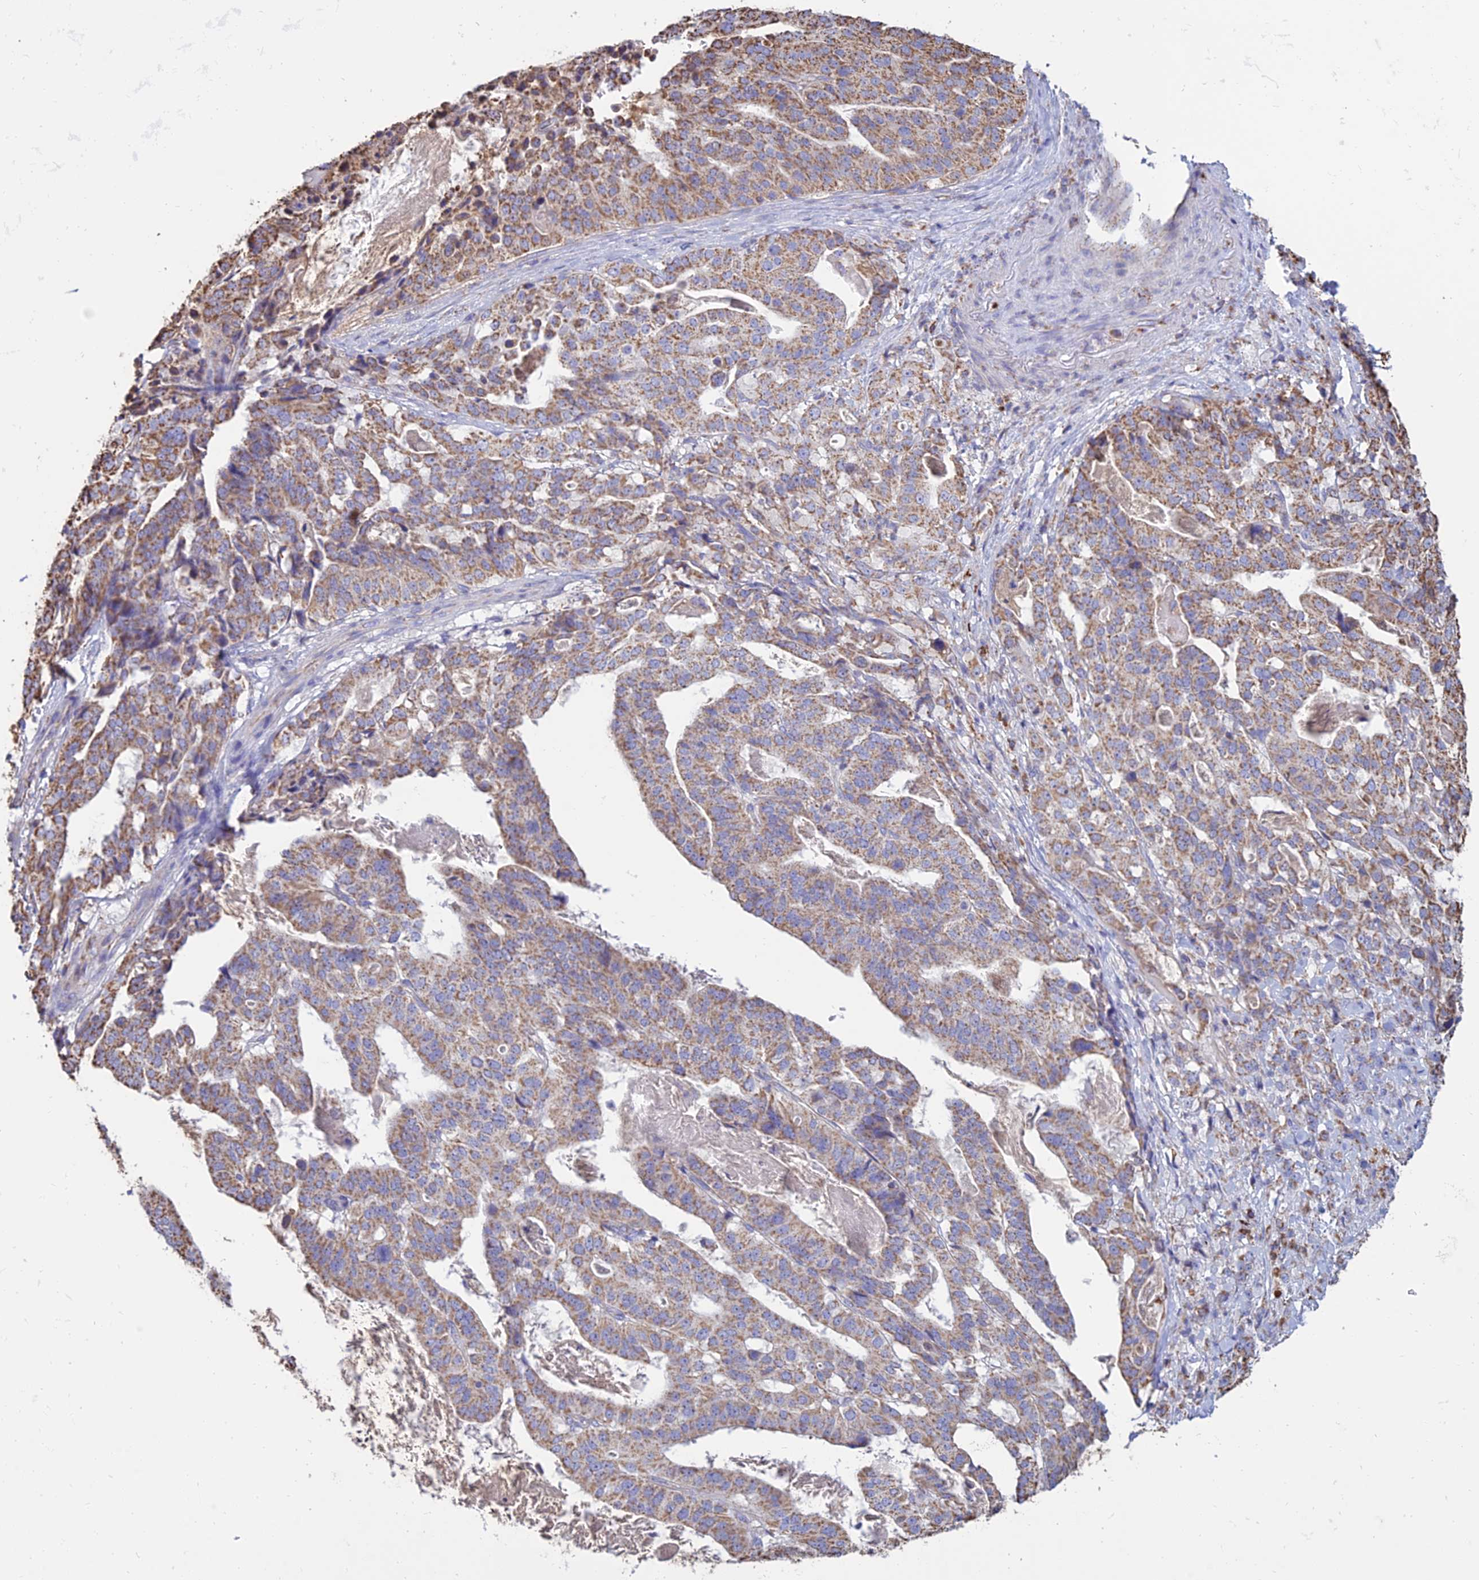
{"staining": {"intensity": "moderate", "quantity": ">75%", "location": "cytoplasmic/membranous"}, "tissue": "stomach cancer", "cell_type": "Tumor cells", "image_type": "cancer", "snomed": [{"axis": "morphology", "description": "Adenocarcinoma, NOS"}, {"axis": "topography", "description": "Stomach"}], "caption": "Protein analysis of stomach adenocarcinoma tissue shows moderate cytoplasmic/membranous positivity in about >75% of tumor cells. (IHC, brightfield microscopy, high magnification).", "gene": "OR2W3", "patient": {"sex": "male", "age": 48}}